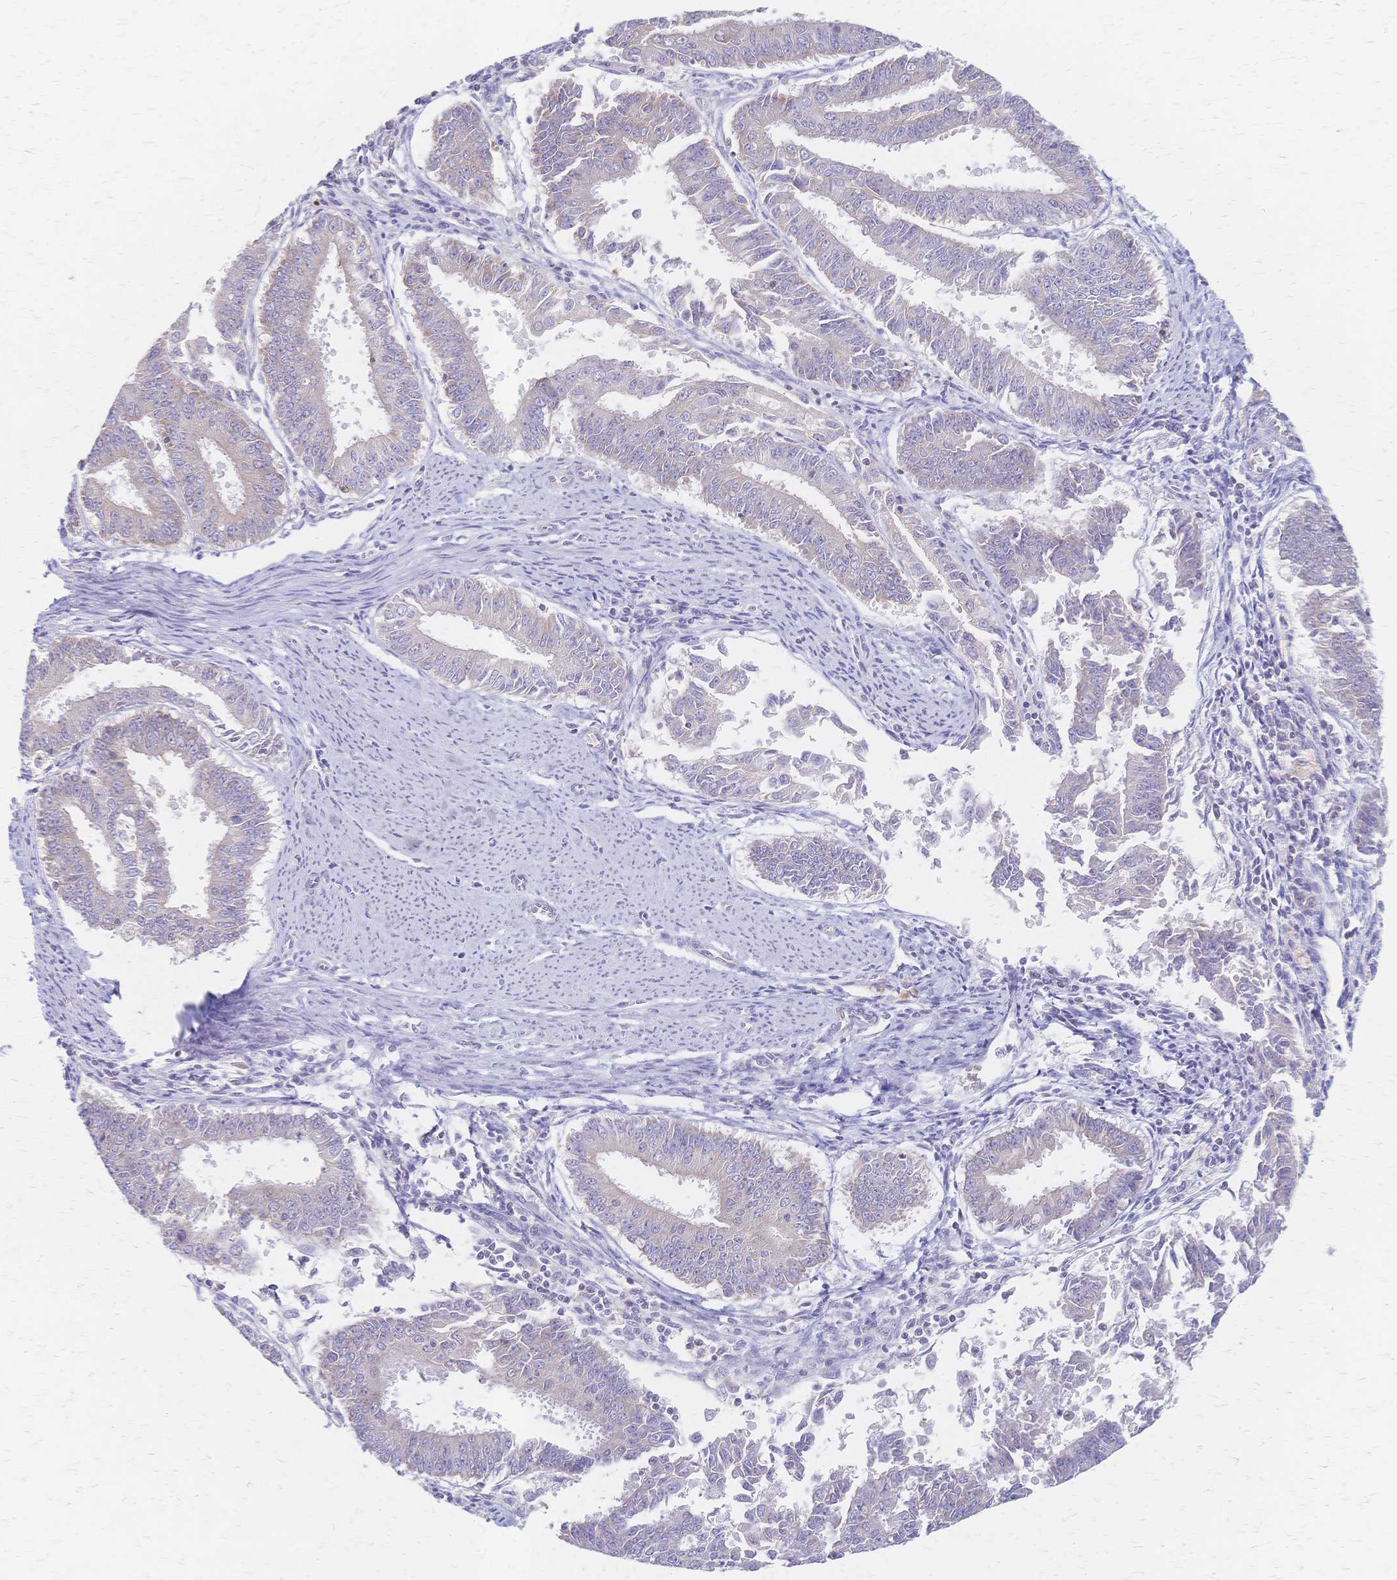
{"staining": {"intensity": "negative", "quantity": "none", "location": "none"}, "tissue": "endometrial cancer", "cell_type": "Tumor cells", "image_type": "cancer", "snomed": [{"axis": "morphology", "description": "Adenocarcinoma, NOS"}, {"axis": "topography", "description": "Endometrium"}], "caption": "This is an IHC micrograph of endometrial adenocarcinoma. There is no staining in tumor cells.", "gene": "CYB5A", "patient": {"sex": "female", "age": 73}}